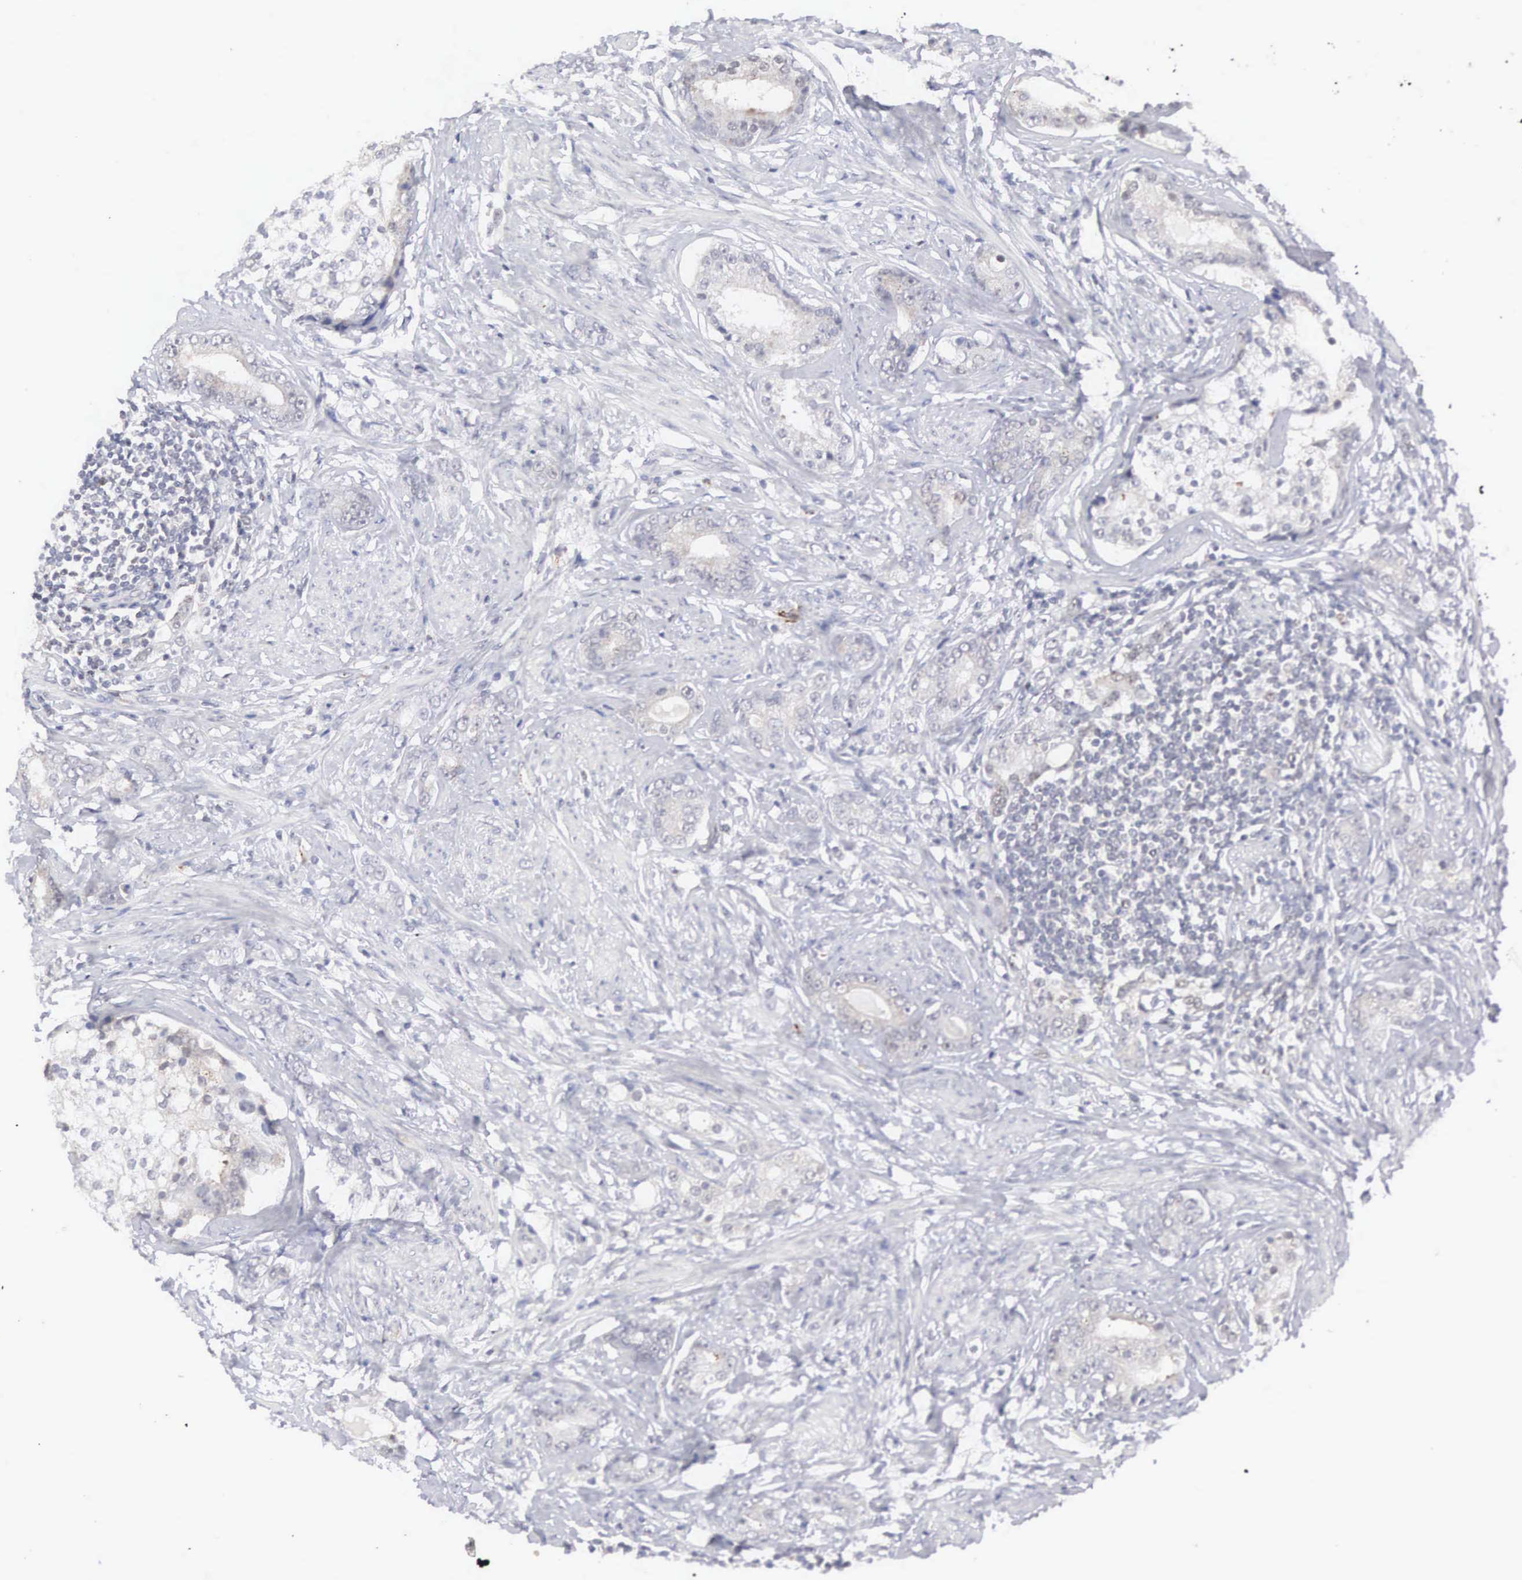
{"staining": {"intensity": "negative", "quantity": "none", "location": "none"}, "tissue": "prostate cancer", "cell_type": "Tumor cells", "image_type": "cancer", "snomed": [{"axis": "morphology", "description": "Adenocarcinoma, Medium grade"}, {"axis": "topography", "description": "Prostate"}], "caption": "An immunohistochemistry (IHC) photomicrograph of prostate adenocarcinoma (medium-grade) is shown. There is no staining in tumor cells of prostate adenocarcinoma (medium-grade).", "gene": "MNAT1", "patient": {"sex": "male", "age": 59}}